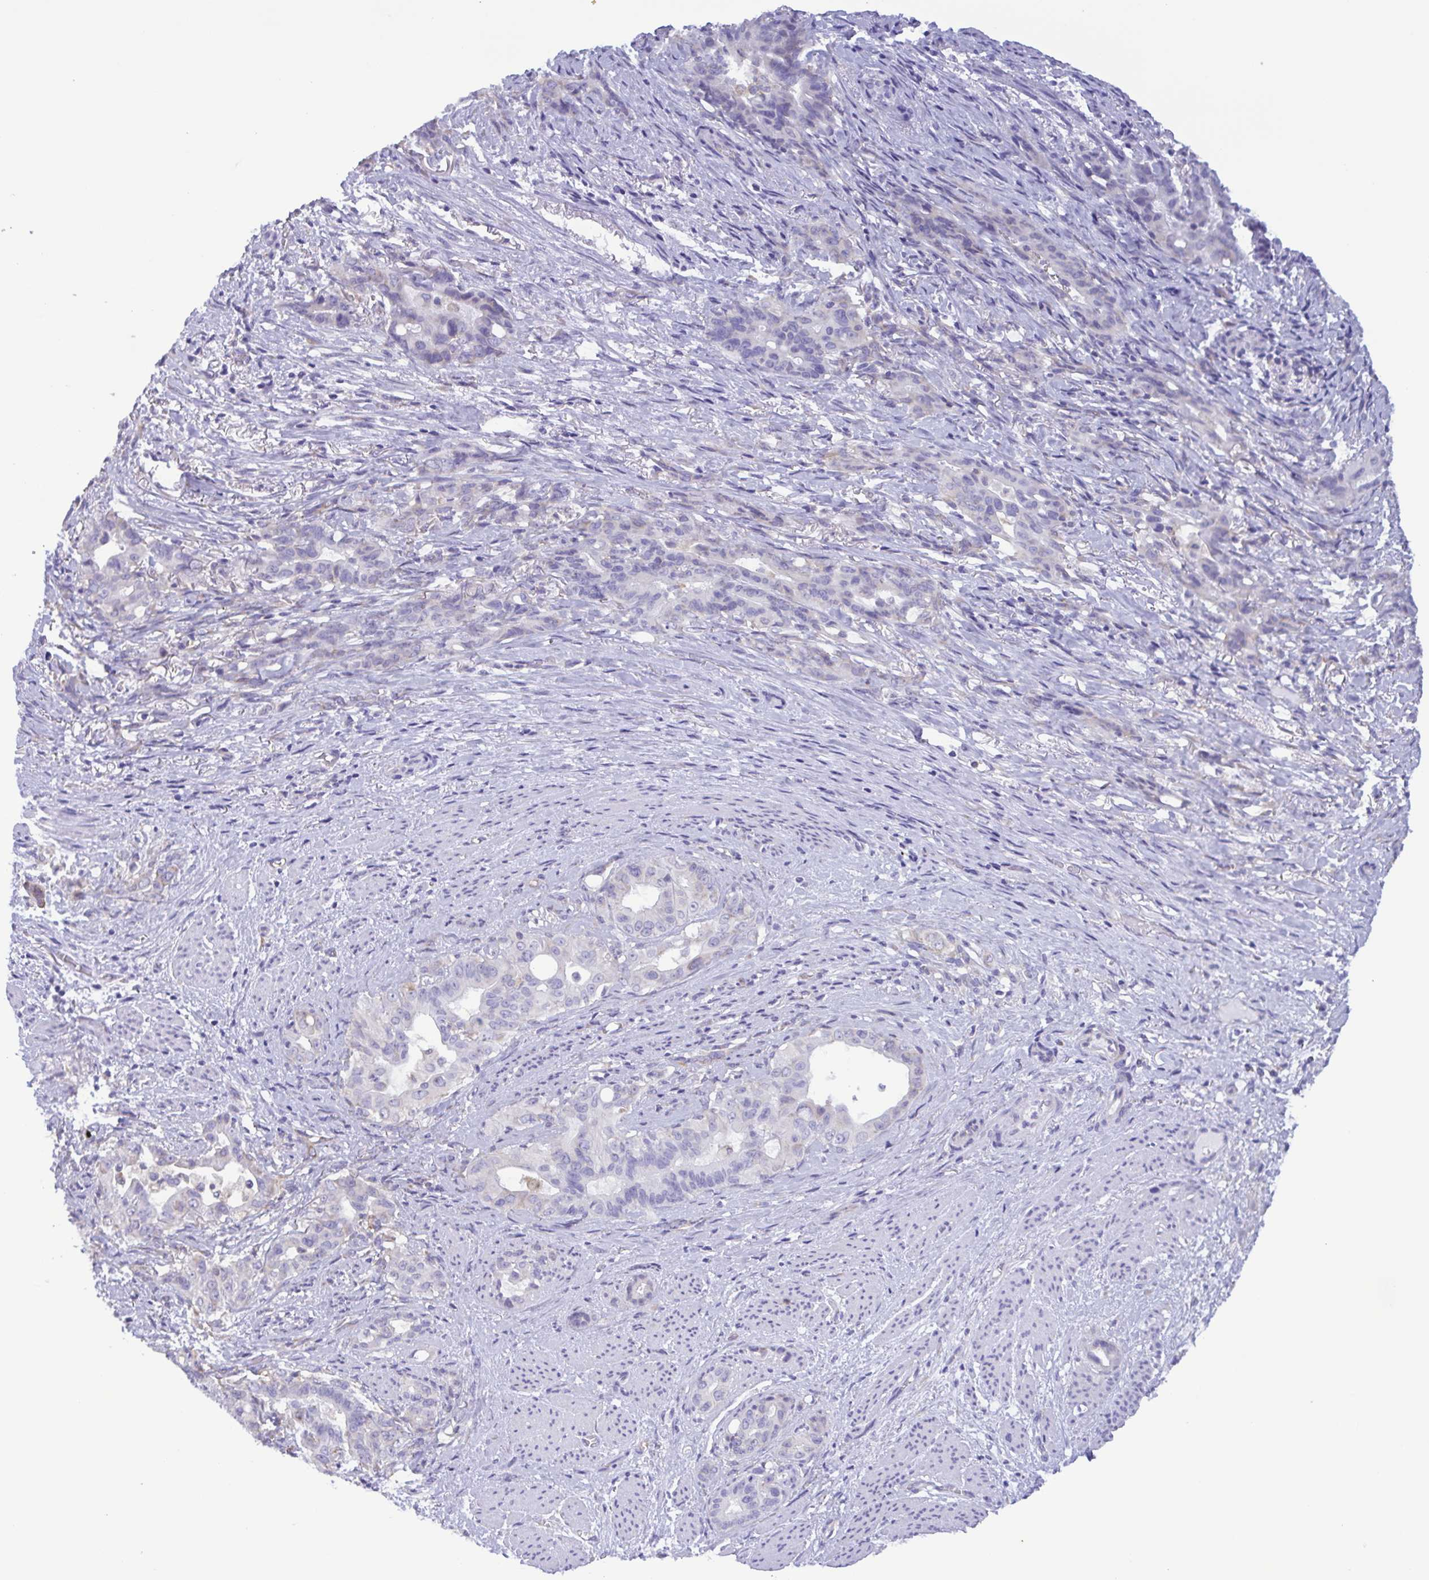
{"staining": {"intensity": "negative", "quantity": "none", "location": "none"}, "tissue": "stomach cancer", "cell_type": "Tumor cells", "image_type": "cancer", "snomed": [{"axis": "morphology", "description": "Normal tissue, NOS"}, {"axis": "morphology", "description": "Adenocarcinoma, NOS"}, {"axis": "topography", "description": "Esophagus"}, {"axis": "topography", "description": "Stomach, upper"}], "caption": "IHC image of neoplastic tissue: adenocarcinoma (stomach) stained with DAB shows no significant protein expression in tumor cells.", "gene": "TNNI3", "patient": {"sex": "male", "age": 62}}